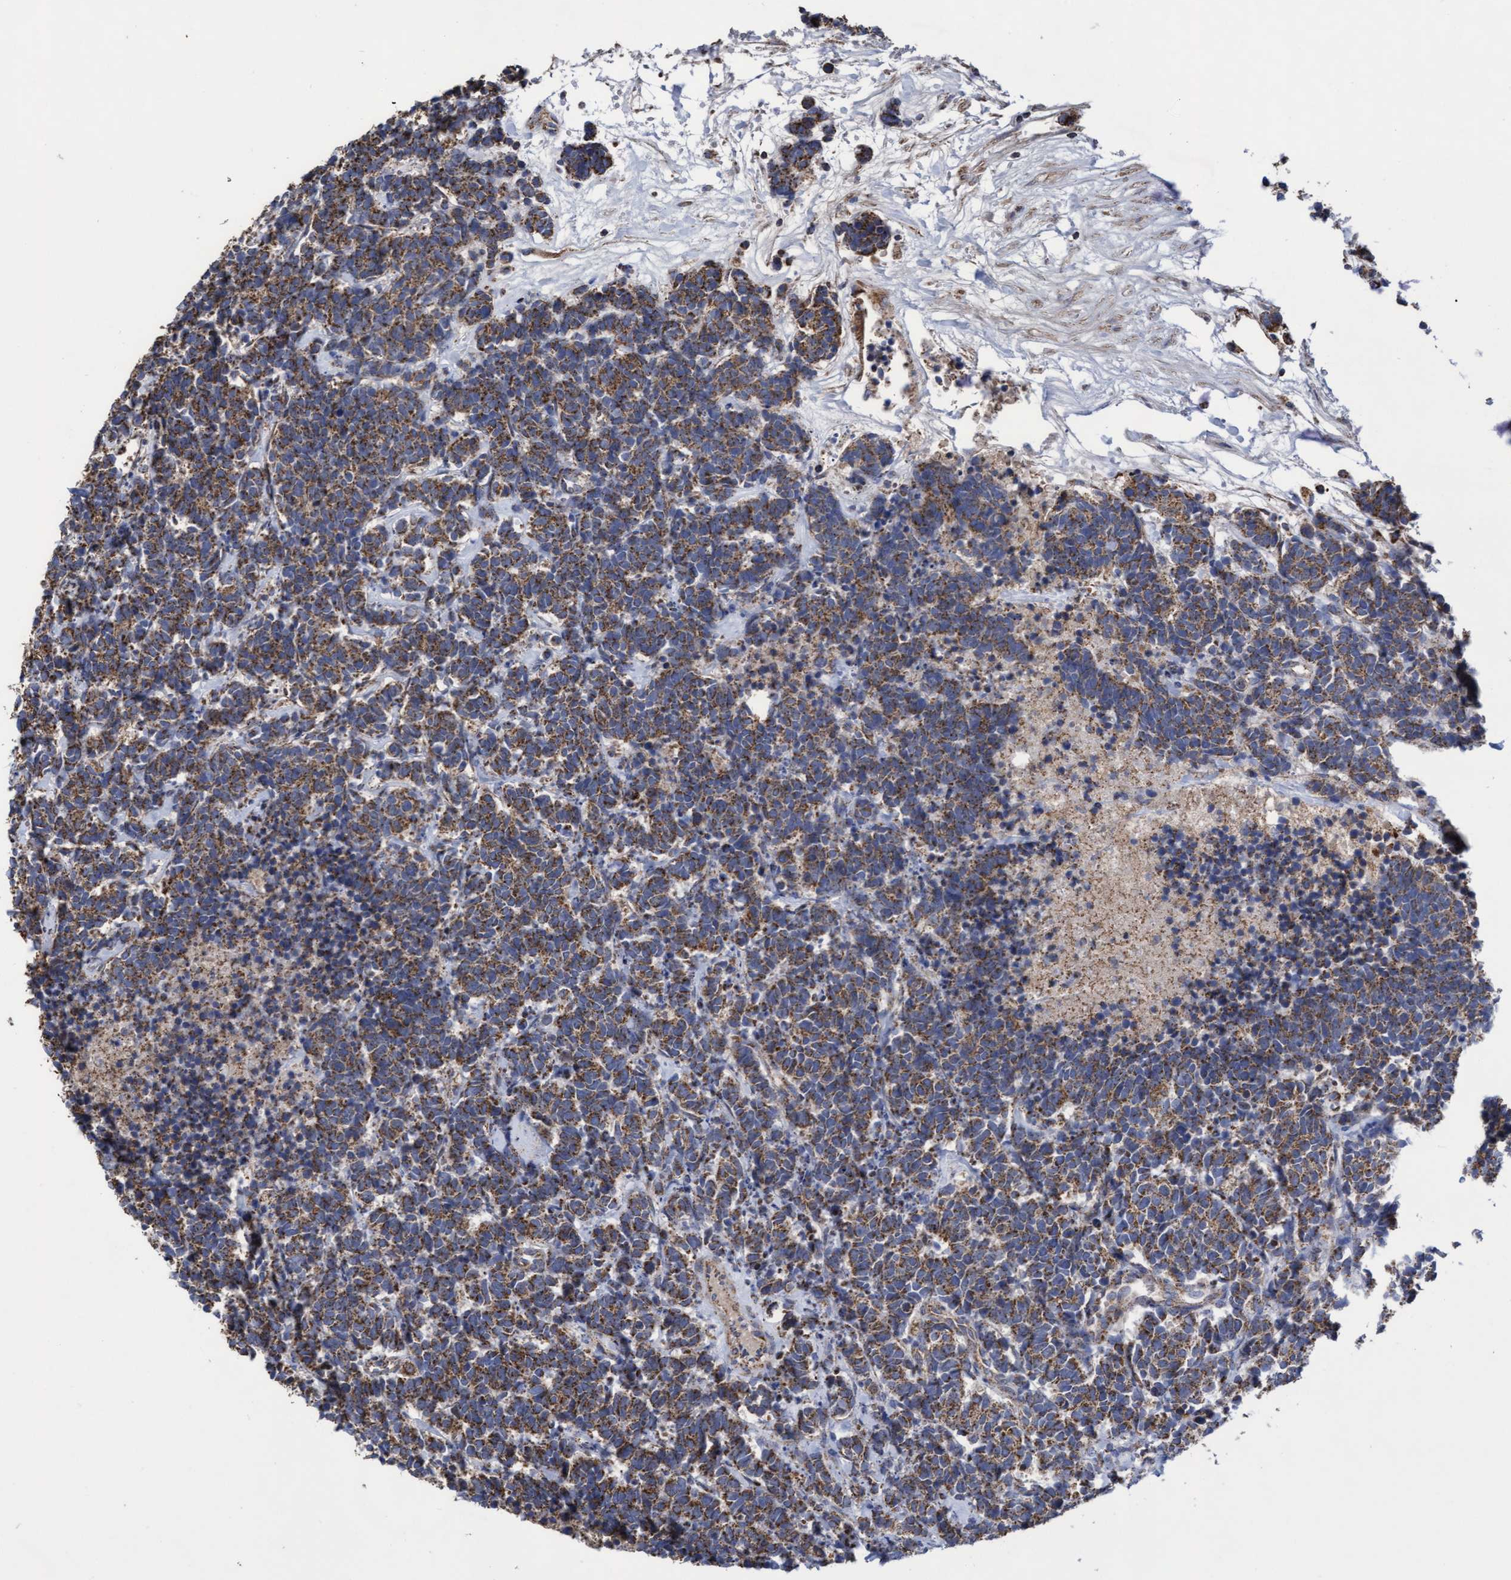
{"staining": {"intensity": "moderate", "quantity": ">75%", "location": "cytoplasmic/membranous"}, "tissue": "carcinoid", "cell_type": "Tumor cells", "image_type": "cancer", "snomed": [{"axis": "morphology", "description": "Carcinoma, NOS"}, {"axis": "morphology", "description": "Carcinoid, malignant, NOS"}, {"axis": "topography", "description": "Urinary bladder"}], "caption": "Immunohistochemical staining of carcinoma demonstrates moderate cytoplasmic/membranous protein expression in approximately >75% of tumor cells.", "gene": "COBL", "patient": {"sex": "male", "age": 57}}